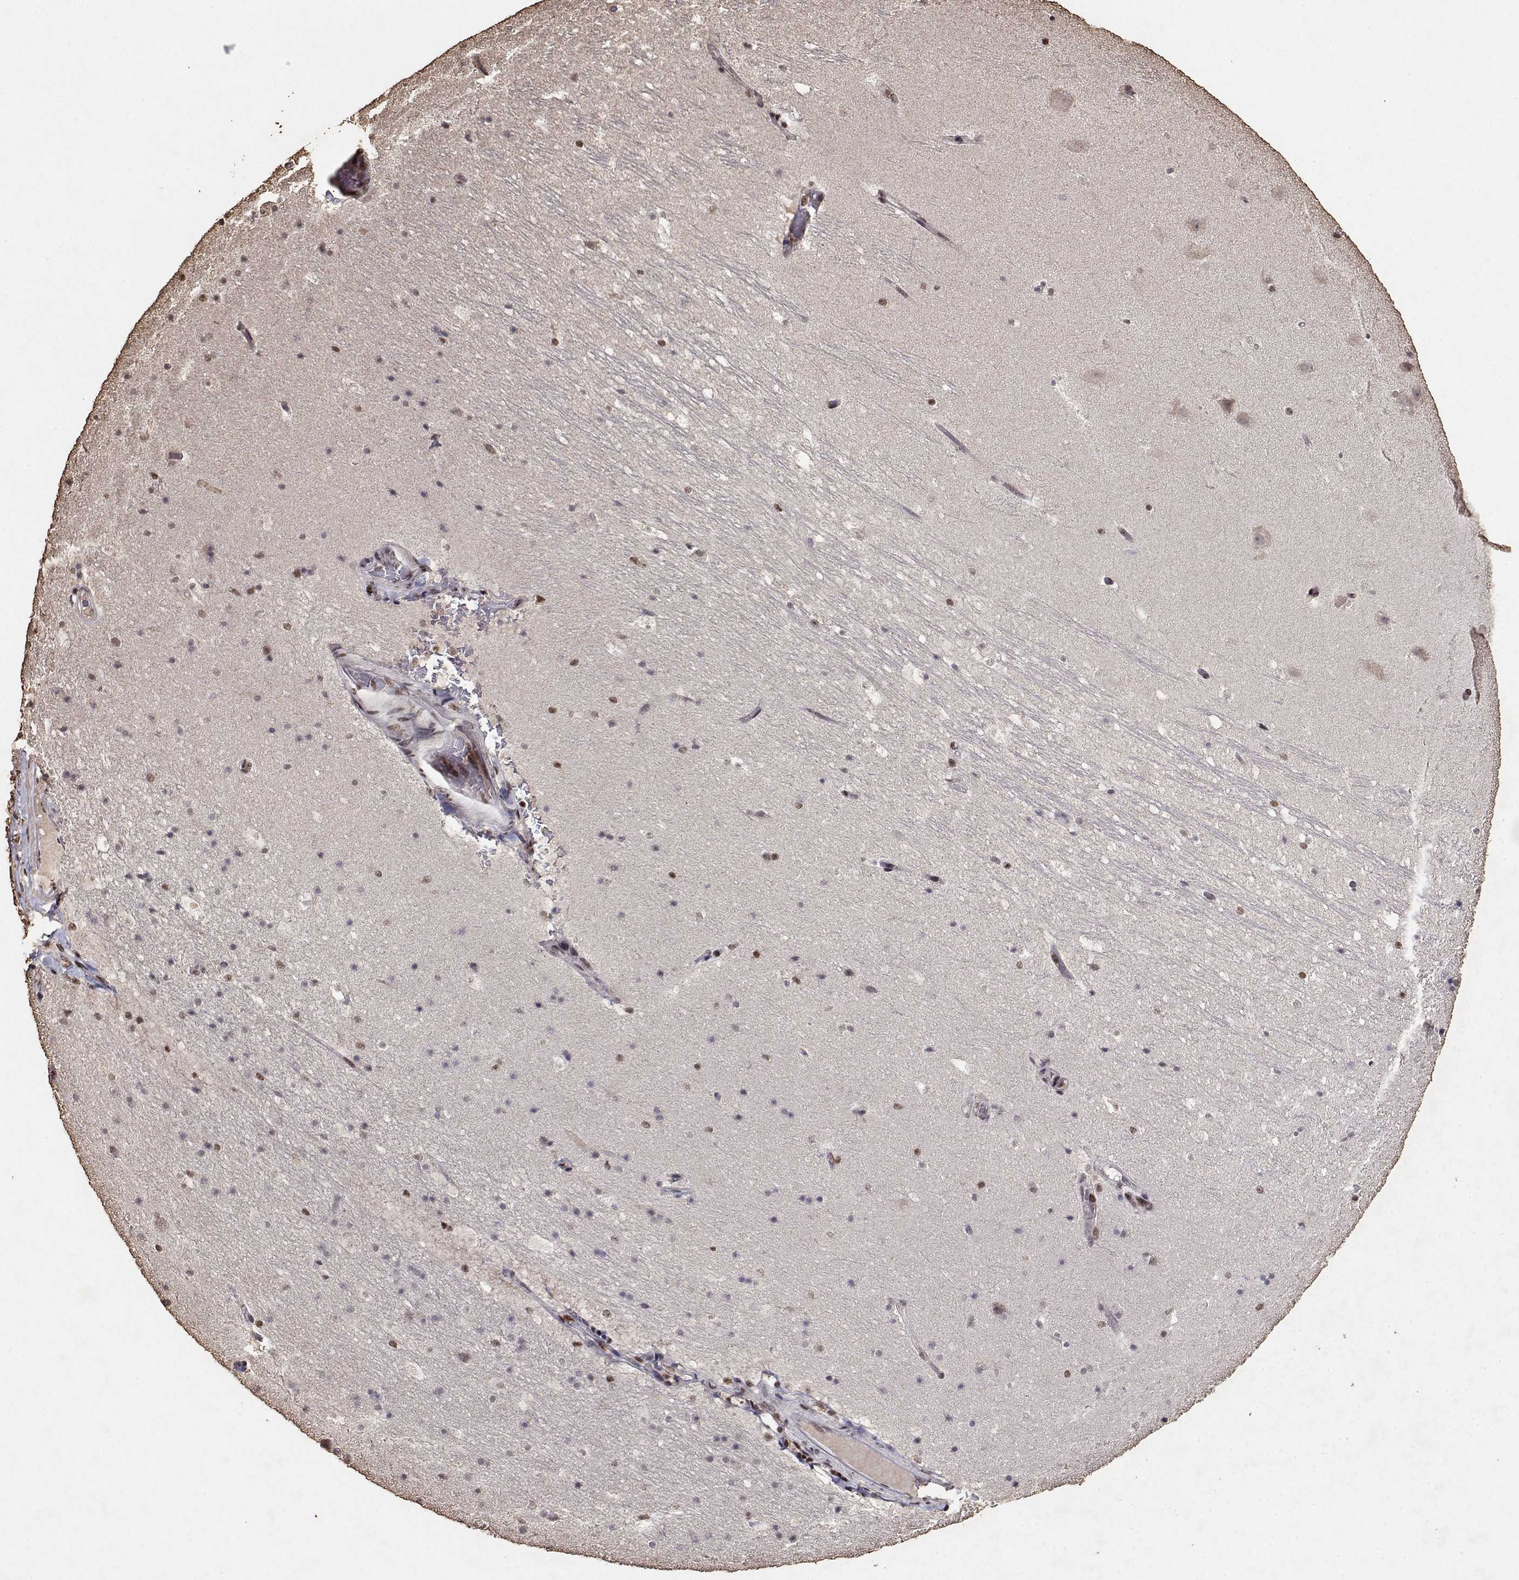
{"staining": {"intensity": "strong", "quantity": "<25%", "location": "nuclear"}, "tissue": "hippocampus", "cell_type": "Glial cells", "image_type": "normal", "snomed": [{"axis": "morphology", "description": "Normal tissue, NOS"}, {"axis": "topography", "description": "Hippocampus"}], "caption": "IHC image of benign hippocampus: hippocampus stained using immunohistochemistry (IHC) shows medium levels of strong protein expression localized specifically in the nuclear of glial cells, appearing as a nuclear brown color.", "gene": "TOE1", "patient": {"sex": "male", "age": 26}}